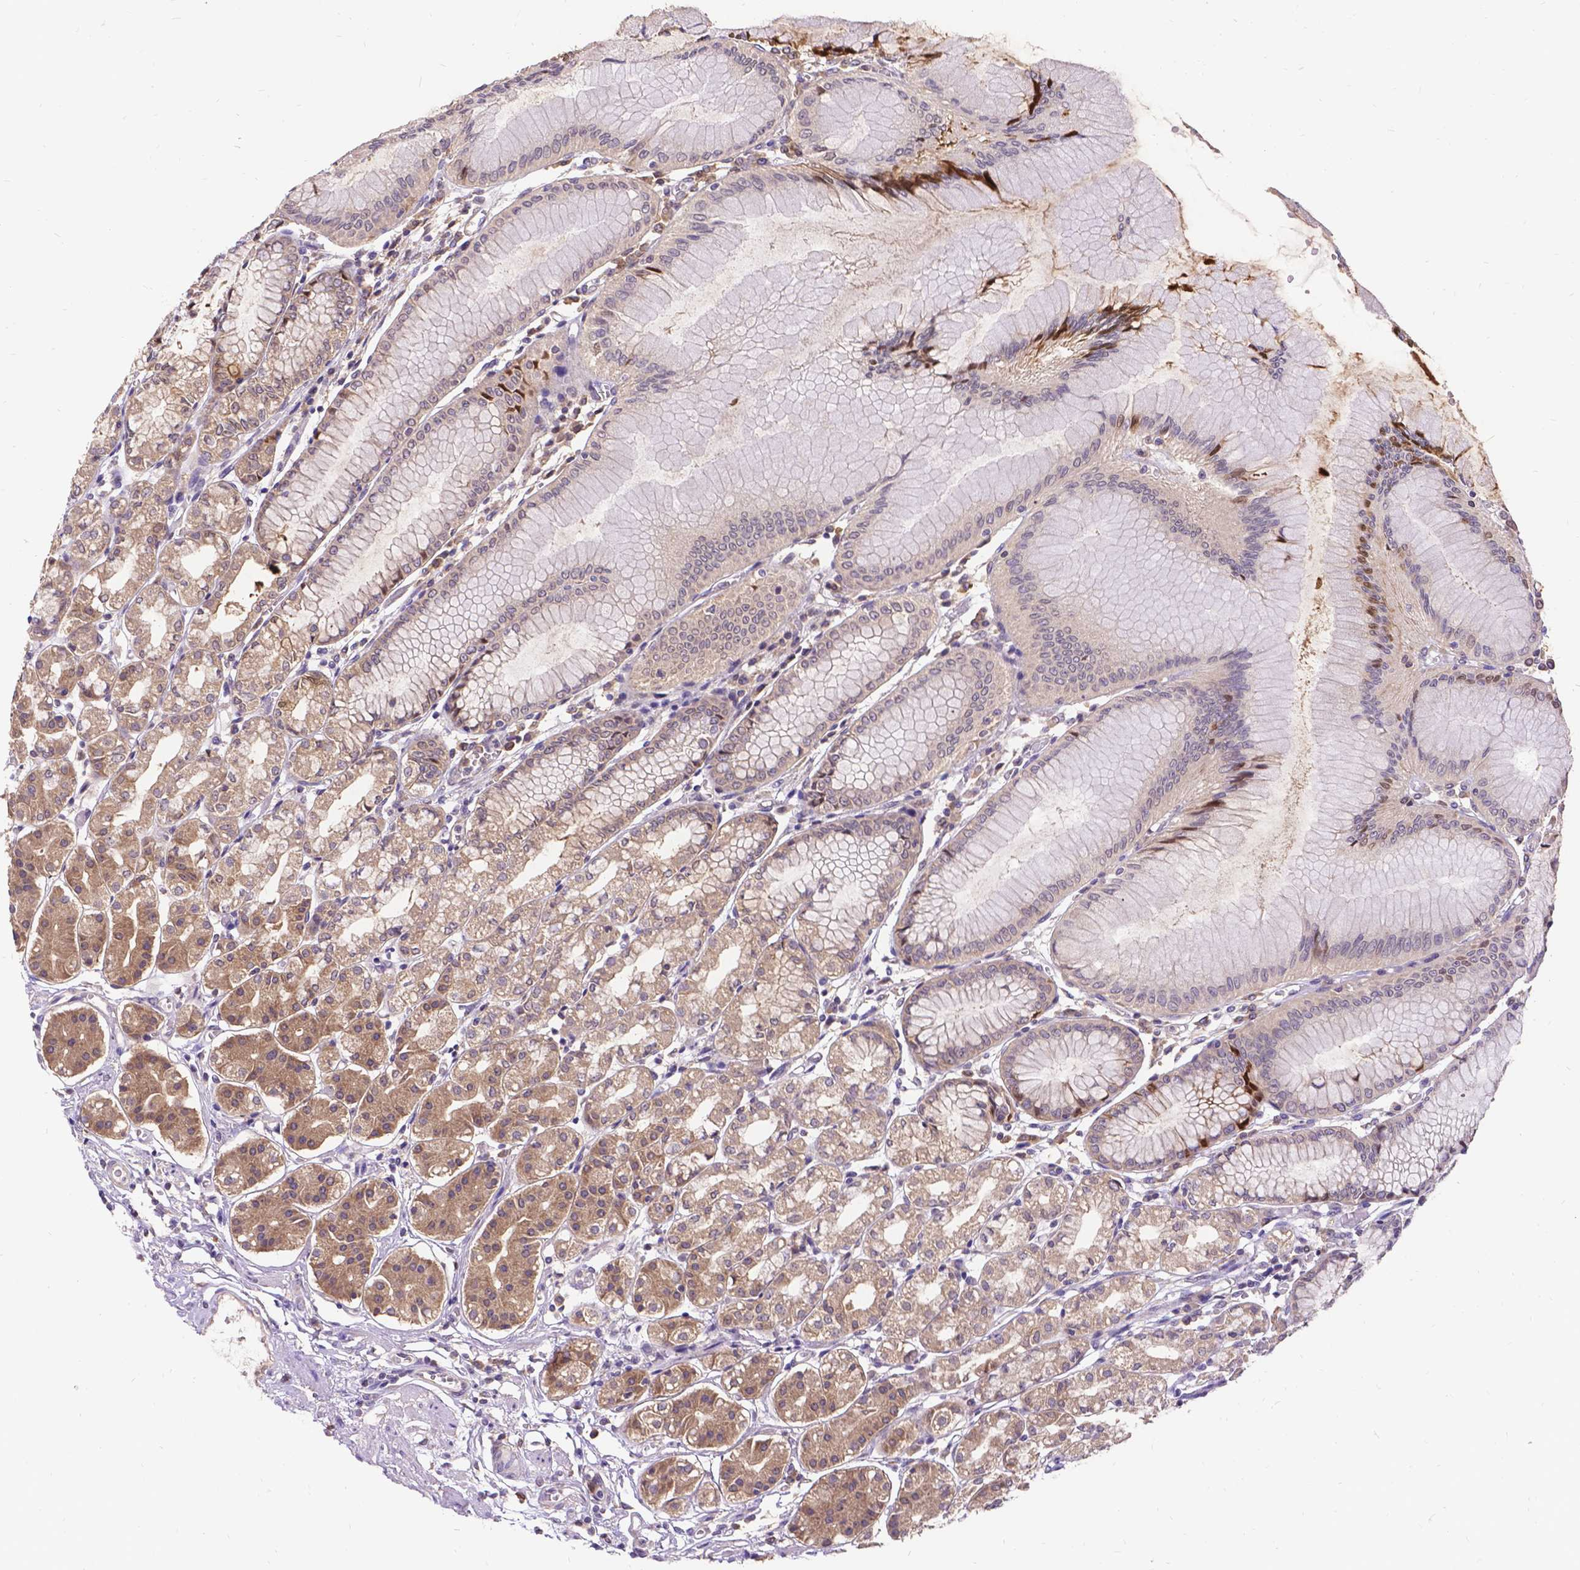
{"staining": {"intensity": "moderate", "quantity": "25%-75%", "location": "cytoplasmic/membranous"}, "tissue": "stomach", "cell_type": "Glandular cells", "image_type": "normal", "snomed": [{"axis": "morphology", "description": "Normal tissue, NOS"}, {"axis": "topography", "description": "Skeletal muscle"}, {"axis": "topography", "description": "Stomach"}], "caption": "Immunohistochemistry (IHC) (DAB (3,3'-diaminobenzidine)) staining of benign stomach reveals moderate cytoplasmic/membranous protein positivity in about 25%-75% of glandular cells.", "gene": "DENND6A", "patient": {"sex": "female", "age": 57}}